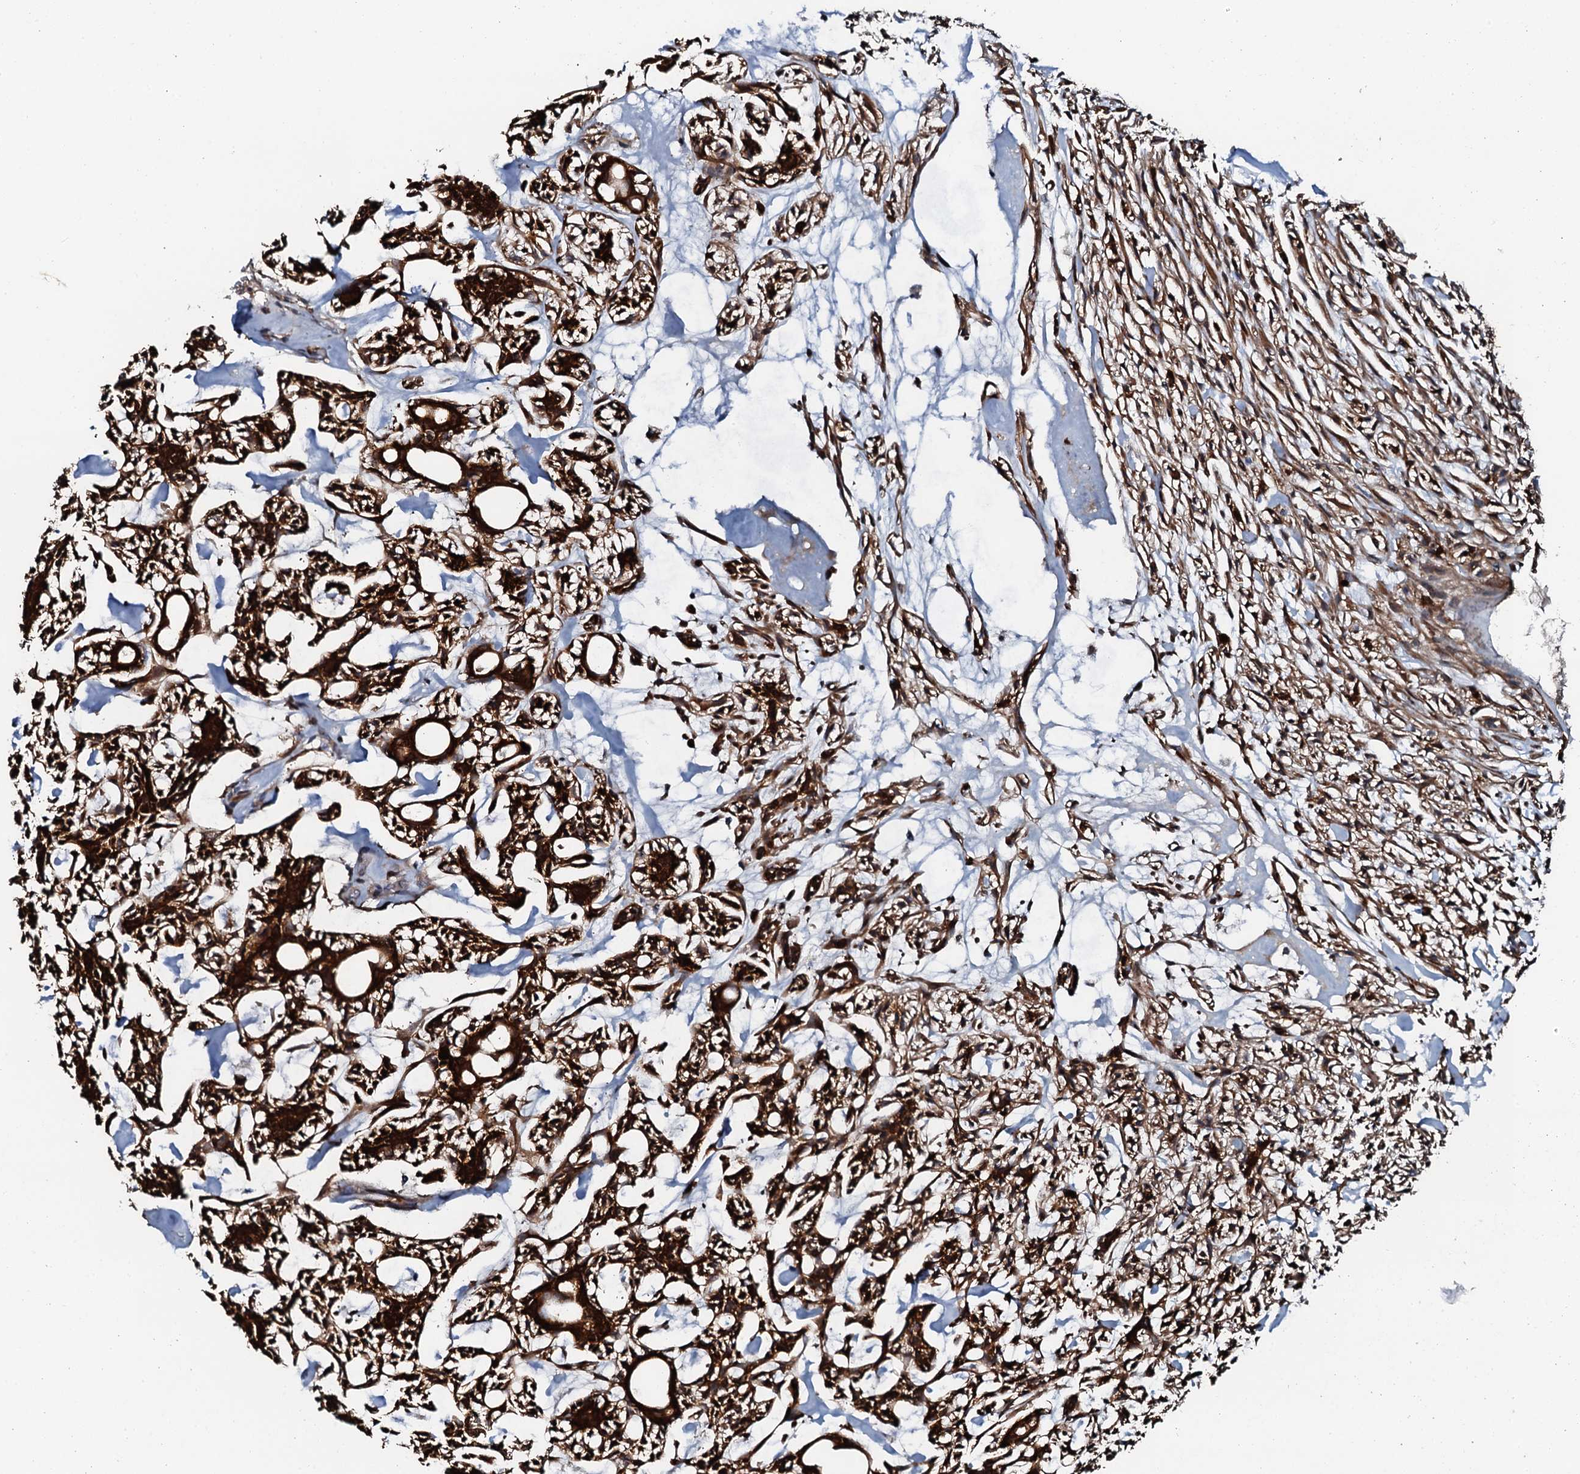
{"staining": {"intensity": "strong", "quantity": ">75%", "location": "cytoplasmic/membranous"}, "tissue": "head and neck cancer", "cell_type": "Tumor cells", "image_type": "cancer", "snomed": [{"axis": "morphology", "description": "Adenocarcinoma, NOS"}, {"axis": "topography", "description": "Salivary gland"}, {"axis": "topography", "description": "Head-Neck"}], "caption": "A photomicrograph of human head and neck adenocarcinoma stained for a protein displays strong cytoplasmic/membranous brown staining in tumor cells.", "gene": "GFOD2", "patient": {"sex": "male", "age": 55}}